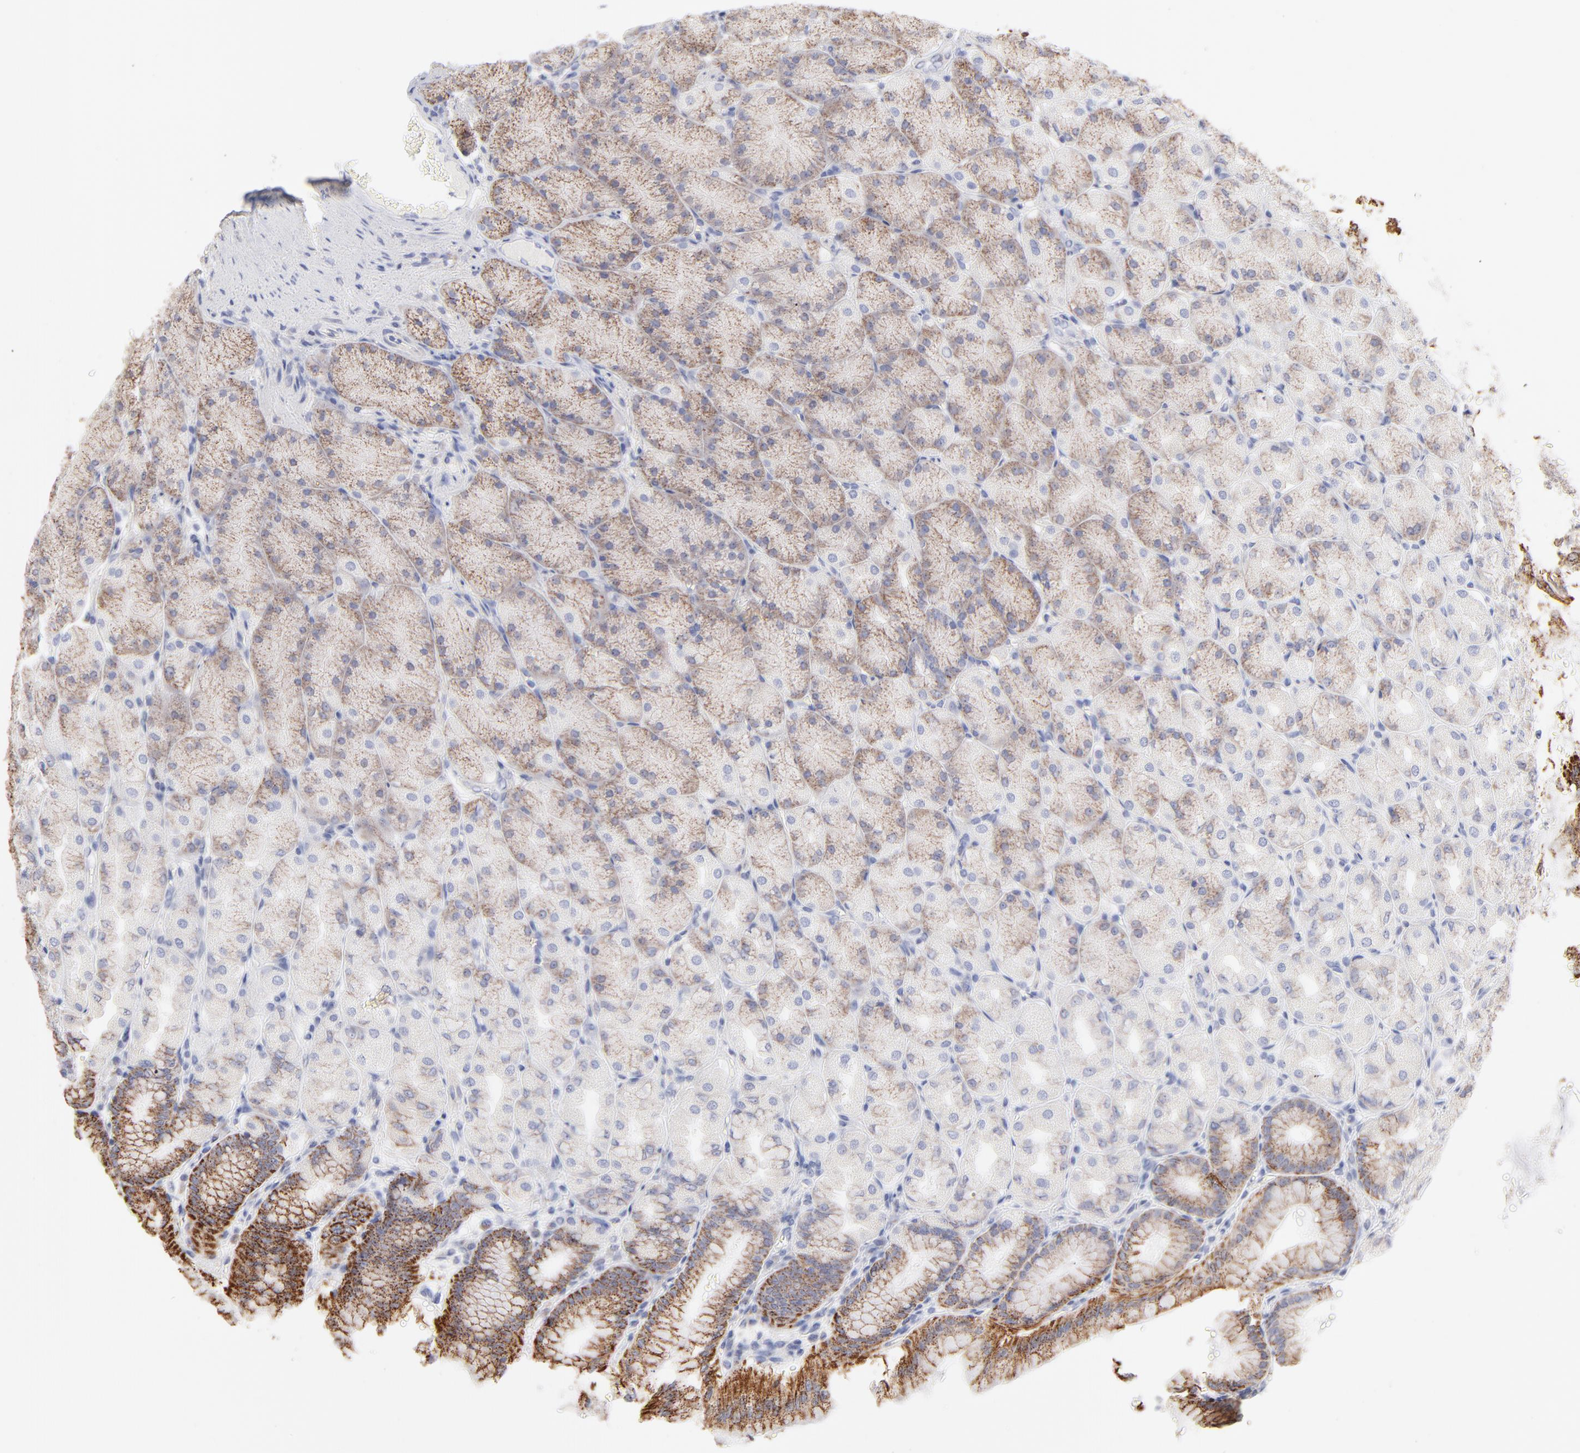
{"staining": {"intensity": "strong", "quantity": "<25%", "location": "cytoplasmic/membranous"}, "tissue": "stomach", "cell_type": "Glandular cells", "image_type": "normal", "snomed": [{"axis": "morphology", "description": "Normal tissue, NOS"}, {"axis": "topography", "description": "Stomach, upper"}], "caption": "Human stomach stained with a brown dye displays strong cytoplasmic/membranous positive expression in about <25% of glandular cells.", "gene": "TST", "patient": {"sex": "female", "age": 56}}